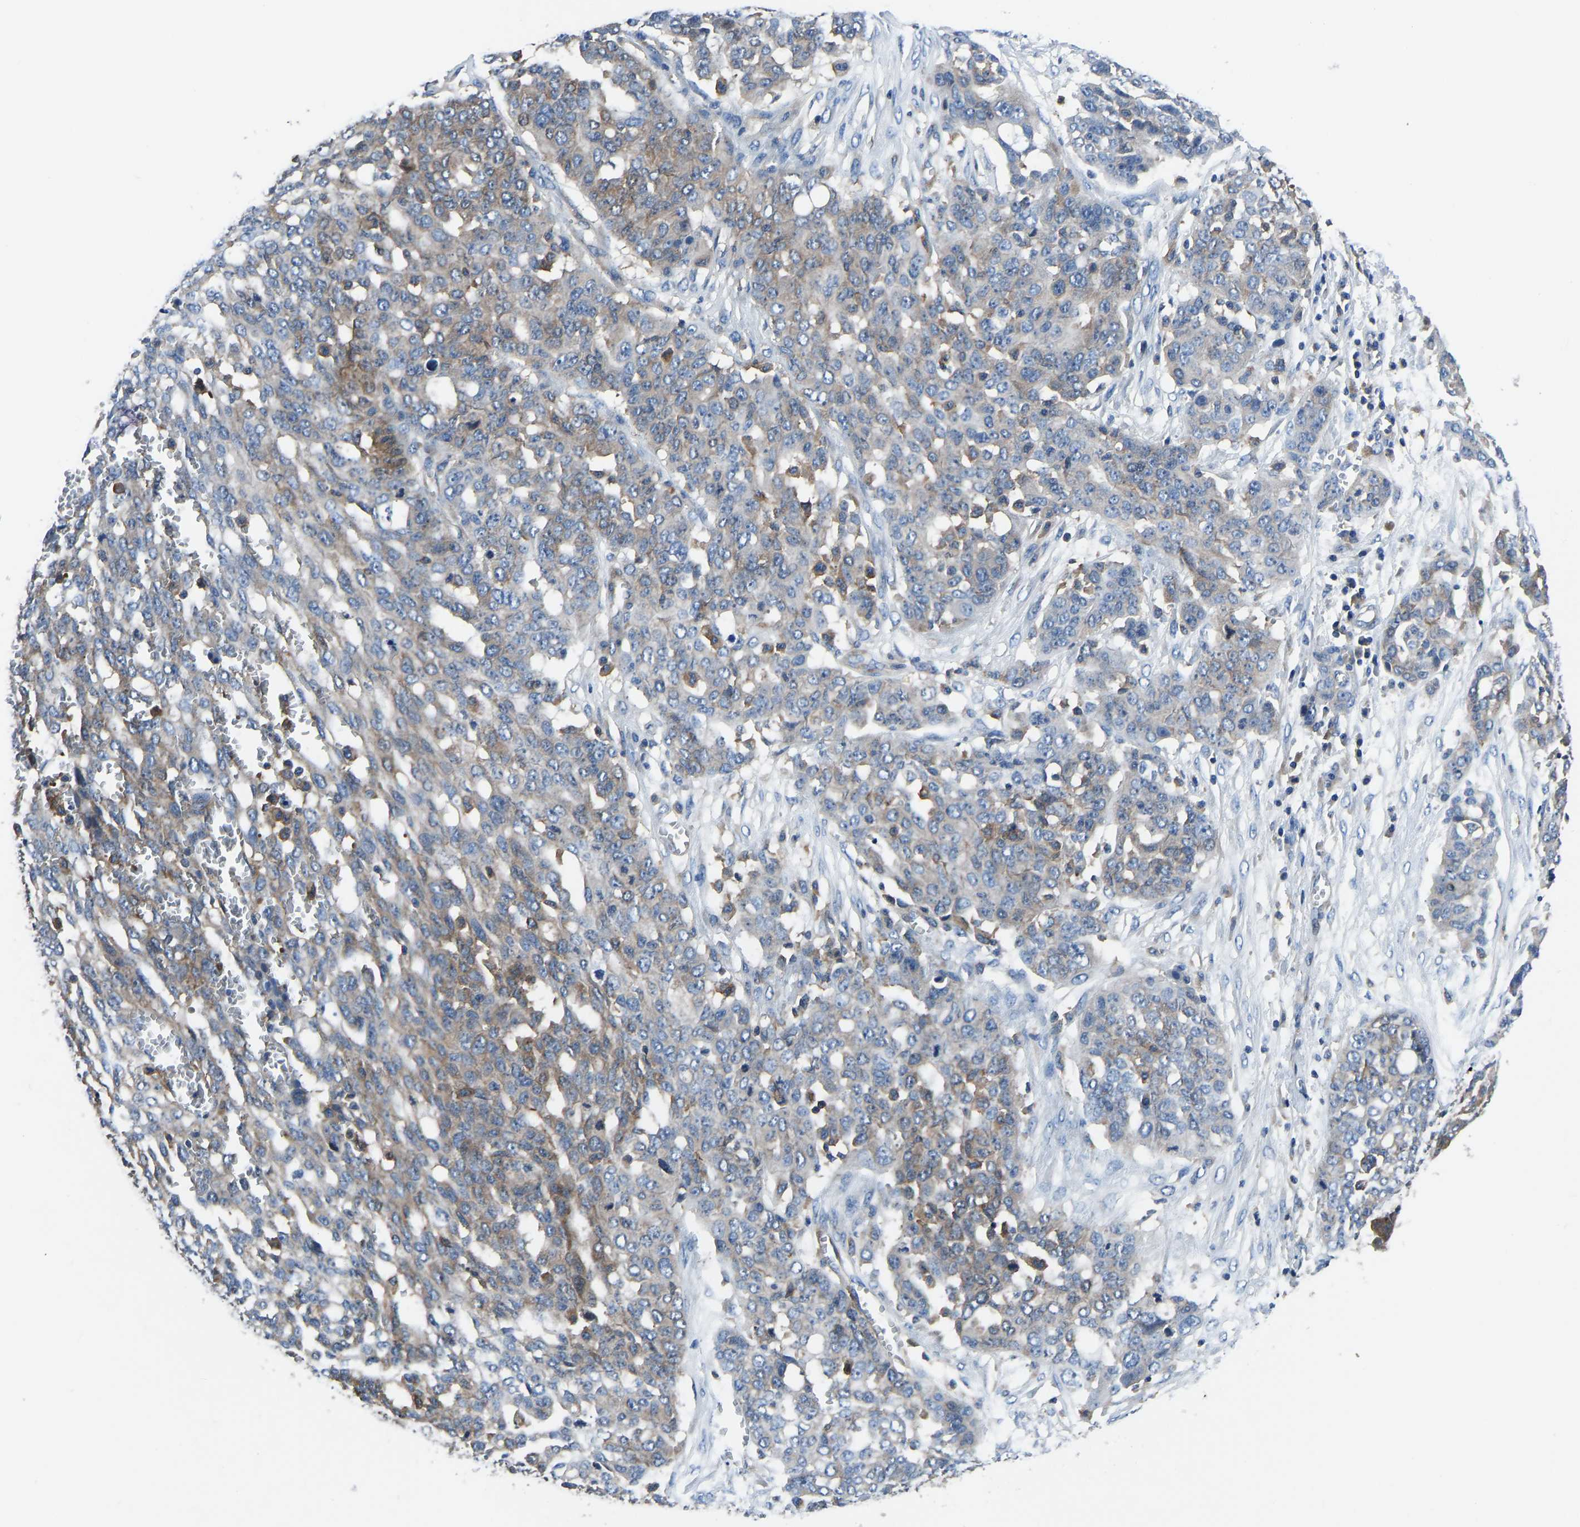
{"staining": {"intensity": "weak", "quantity": ">75%", "location": "cytoplasmic/membranous"}, "tissue": "ovarian cancer", "cell_type": "Tumor cells", "image_type": "cancer", "snomed": [{"axis": "morphology", "description": "Cystadenocarcinoma, serous, NOS"}, {"axis": "topography", "description": "Soft tissue"}, {"axis": "topography", "description": "Ovary"}], "caption": "Immunohistochemical staining of serous cystadenocarcinoma (ovarian) demonstrates low levels of weak cytoplasmic/membranous expression in about >75% of tumor cells.", "gene": "PRKAR1A", "patient": {"sex": "female", "age": 57}}